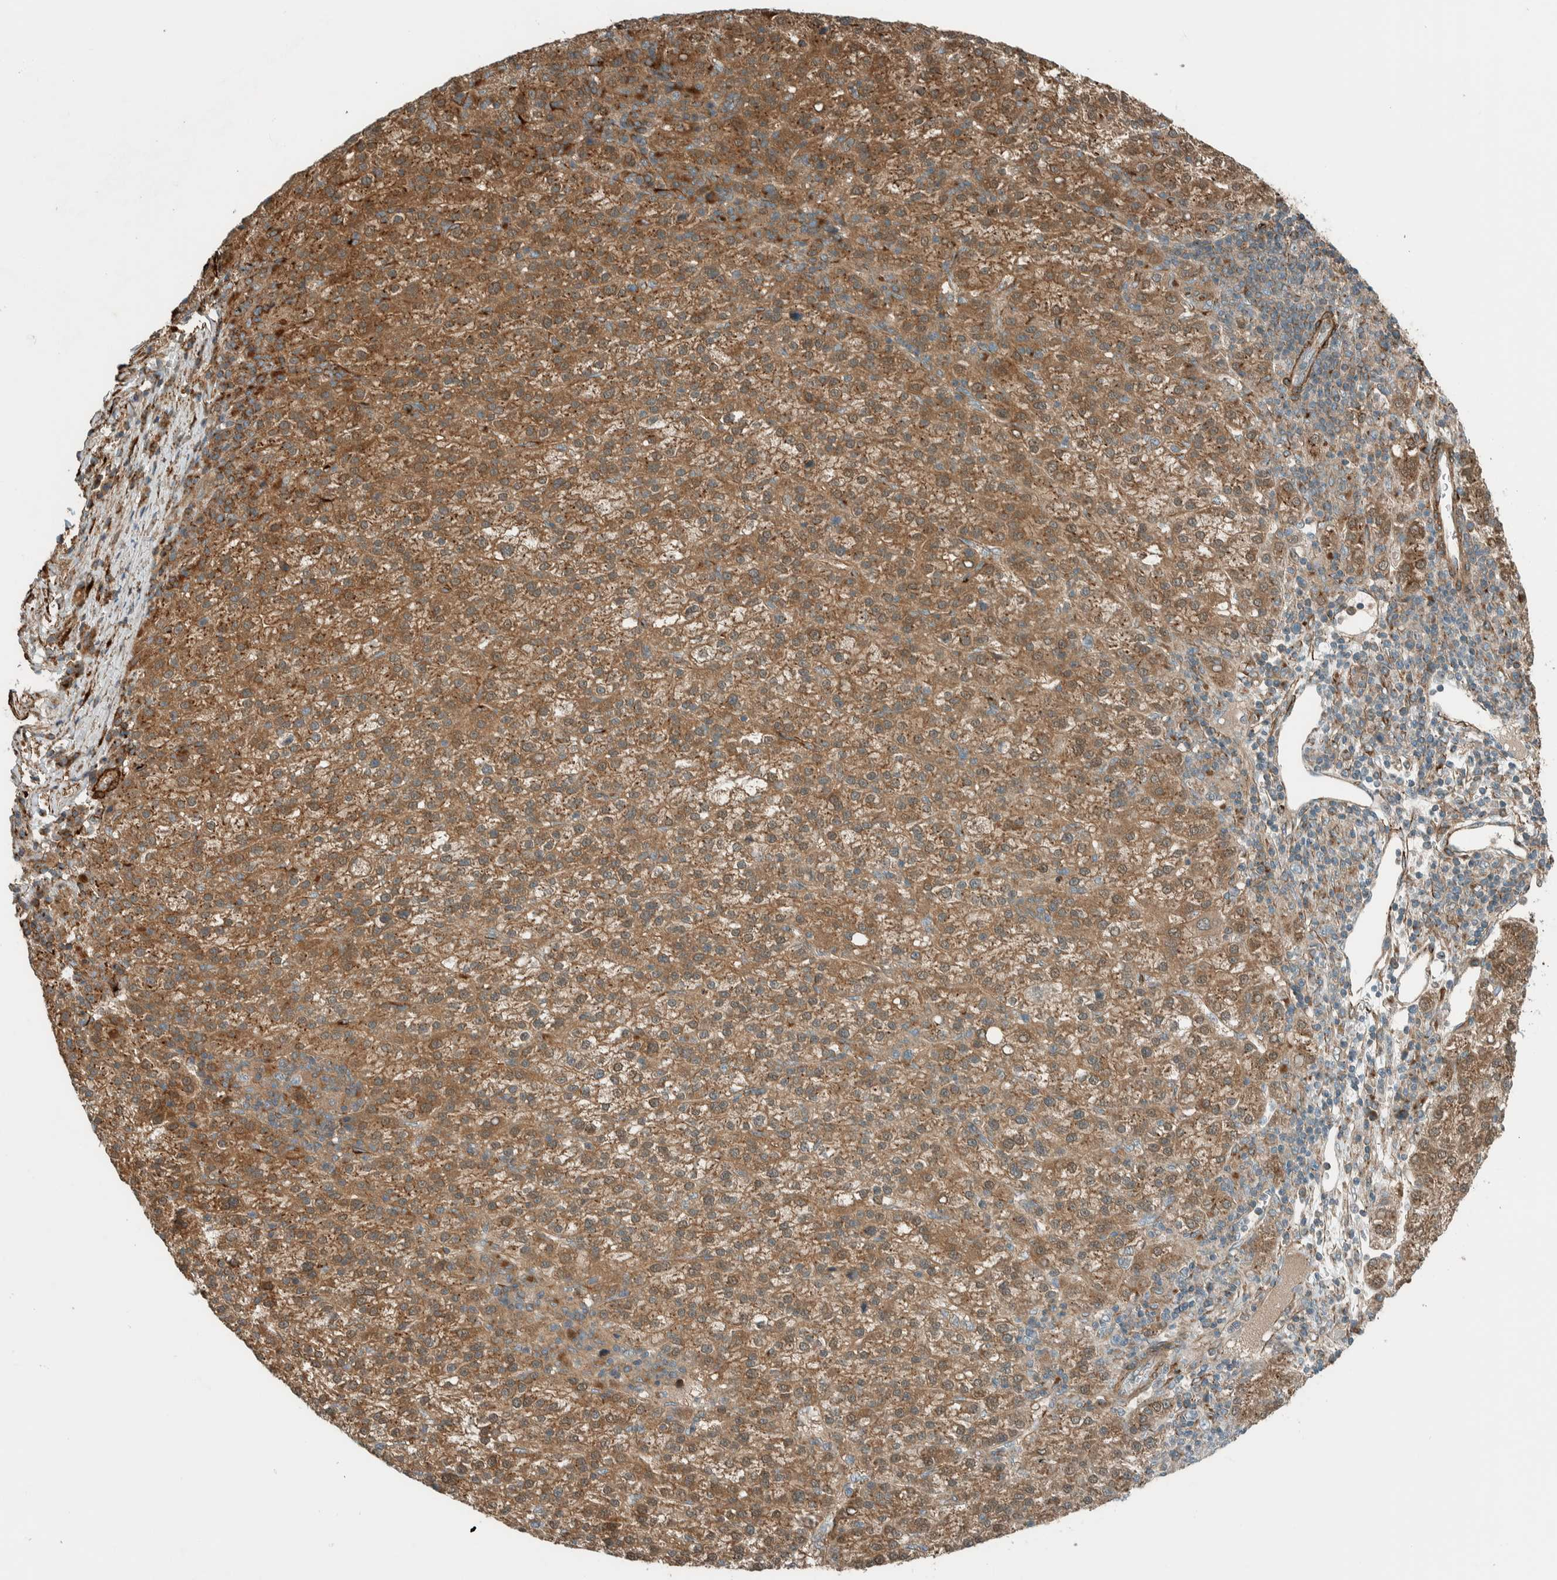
{"staining": {"intensity": "moderate", "quantity": ">75%", "location": "cytoplasmic/membranous"}, "tissue": "liver cancer", "cell_type": "Tumor cells", "image_type": "cancer", "snomed": [{"axis": "morphology", "description": "Carcinoma, Hepatocellular, NOS"}, {"axis": "topography", "description": "Liver"}], "caption": "Liver hepatocellular carcinoma stained for a protein exhibits moderate cytoplasmic/membranous positivity in tumor cells.", "gene": "EXOC7", "patient": {"sex": "female", "age": 58}}